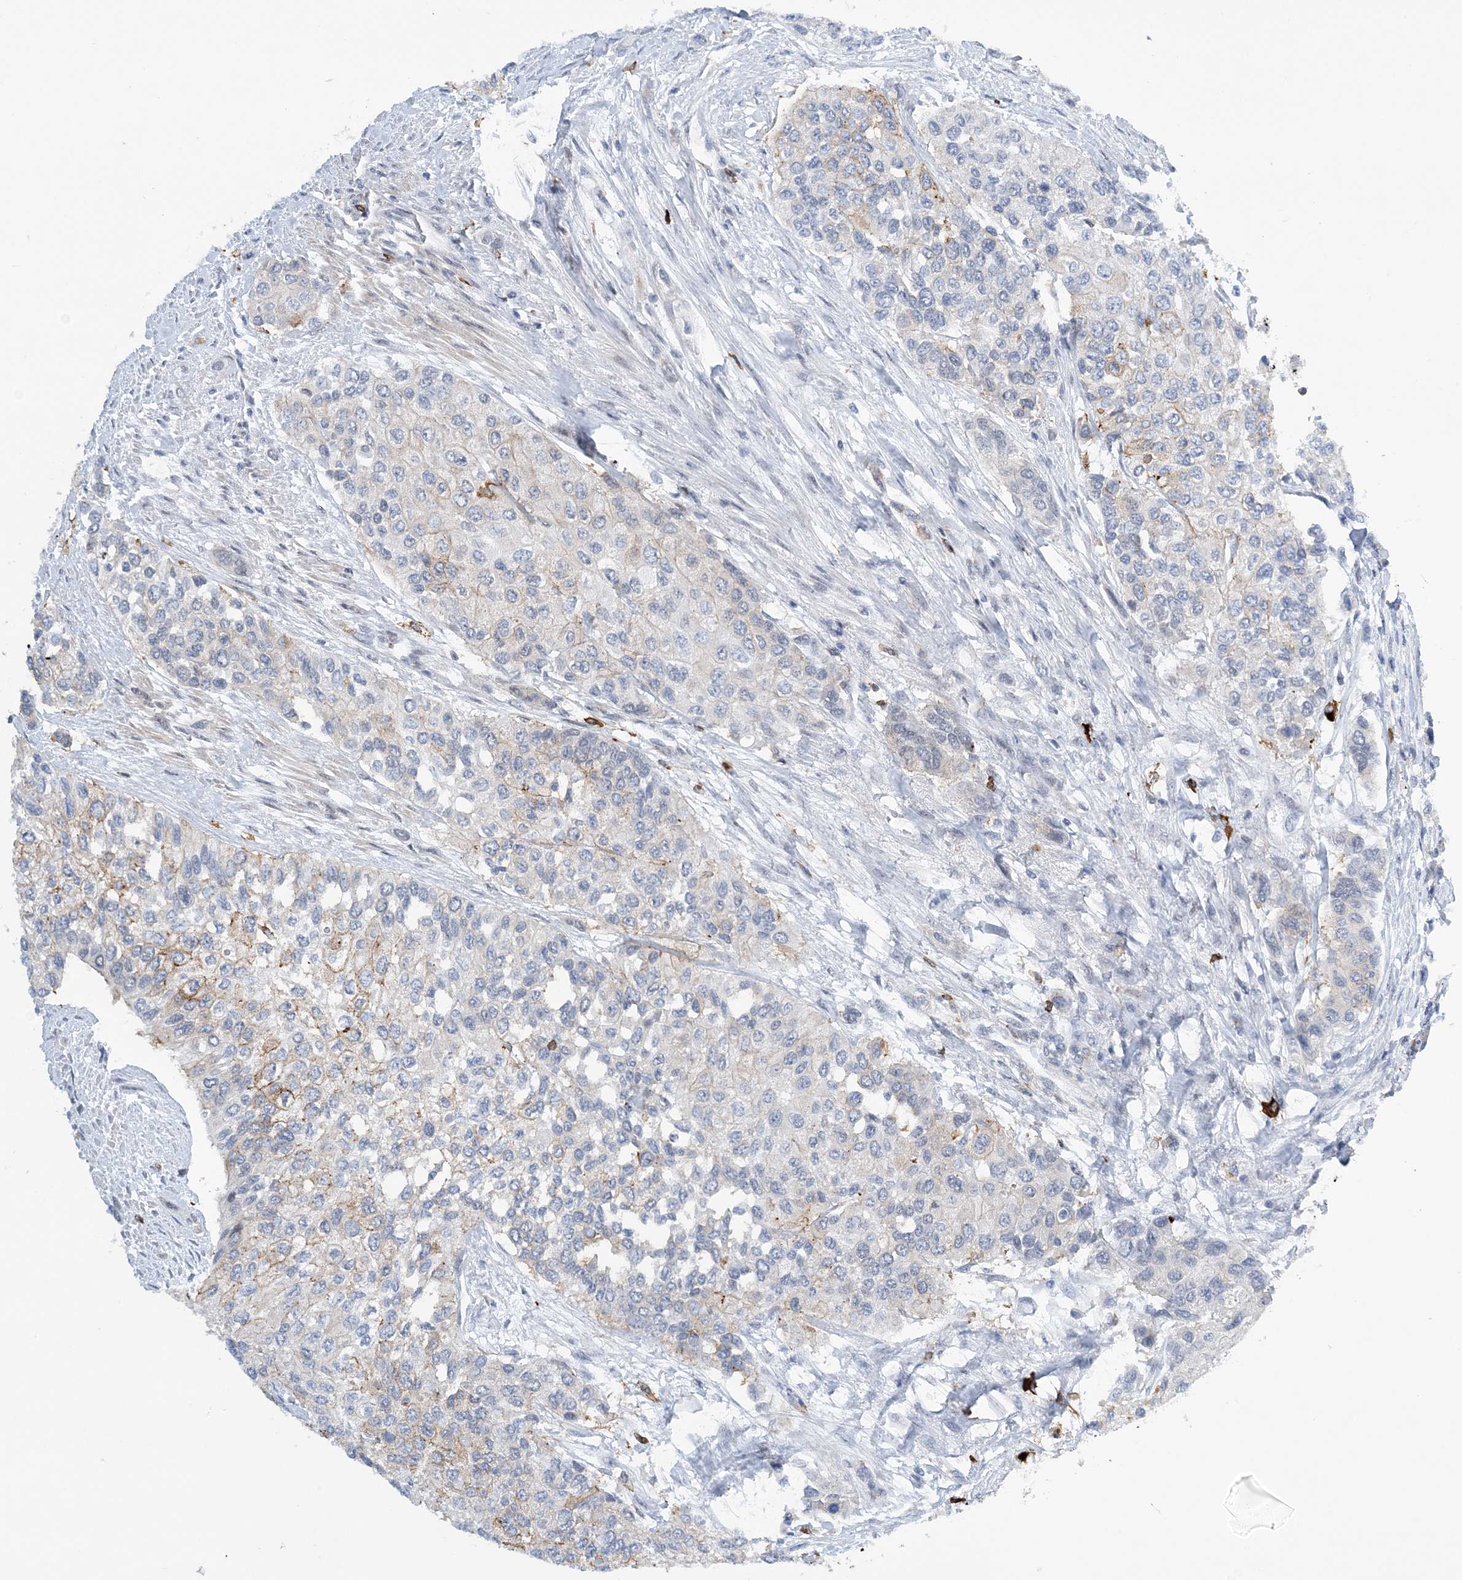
{"staining": {"intensity": "weak", "quantity": "<25%", "location": "cytoplasmic/membranous"}, "tissue": "urothelial cancer", "cell_type": "Tumor cells", "image_type": "cancer", "snomed": [{"axis": "morphology", "description": "Normal tissue, NOS"}, {"axis": "morphology", "description": "Urothelial carcinoma, High grade"}, {"axis": "topography", "description": "Vascular tissue"}, {"axis": "topography", "description": "Urinary bladder"}], "caption": "Immunohistochemistry of human high-grade urothelial carcinoma demonstrates no positivity in tumor cells.", "gene": "PRMT9", "patient": {"sex": "female", "age": 56}}